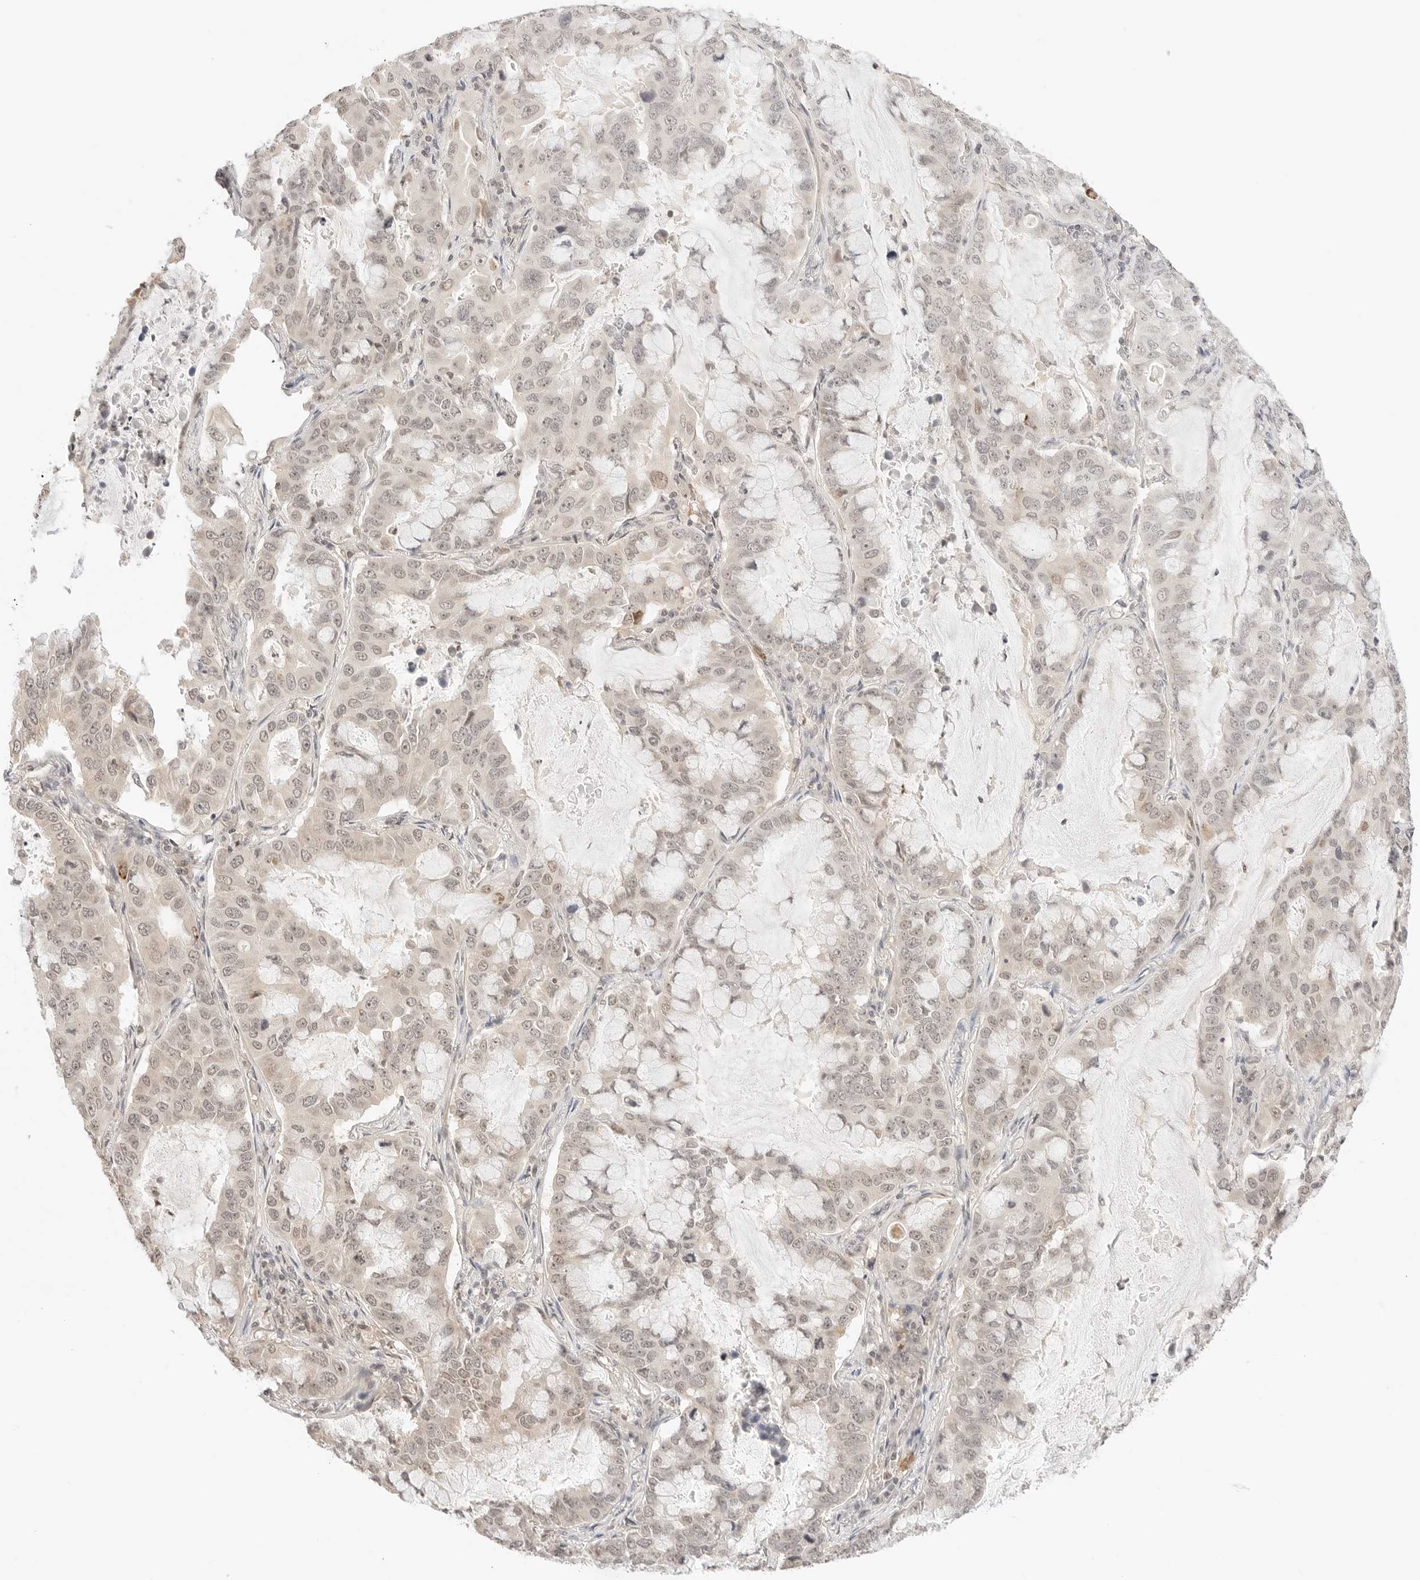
{"staining": {"intensity": "weak", "quantity": ">75%", "location": "nuclear"}, "tissue": "lung cancer", "cell_type": "Tumor cells", "image_type": "cancer", "snomed": [{"axis": "morphology", "description": "Adenocarcinoma, NOS"}, {"axis": "topography", "description": "Lung"}], "caption": "Adenocarcinoma (lung) stained with immunohistochemistry shows weak nuclear expression in about >75% of tumor cells.", "gene": "RPS6KL1", "patient": {"sex": "male", "age": 64}}